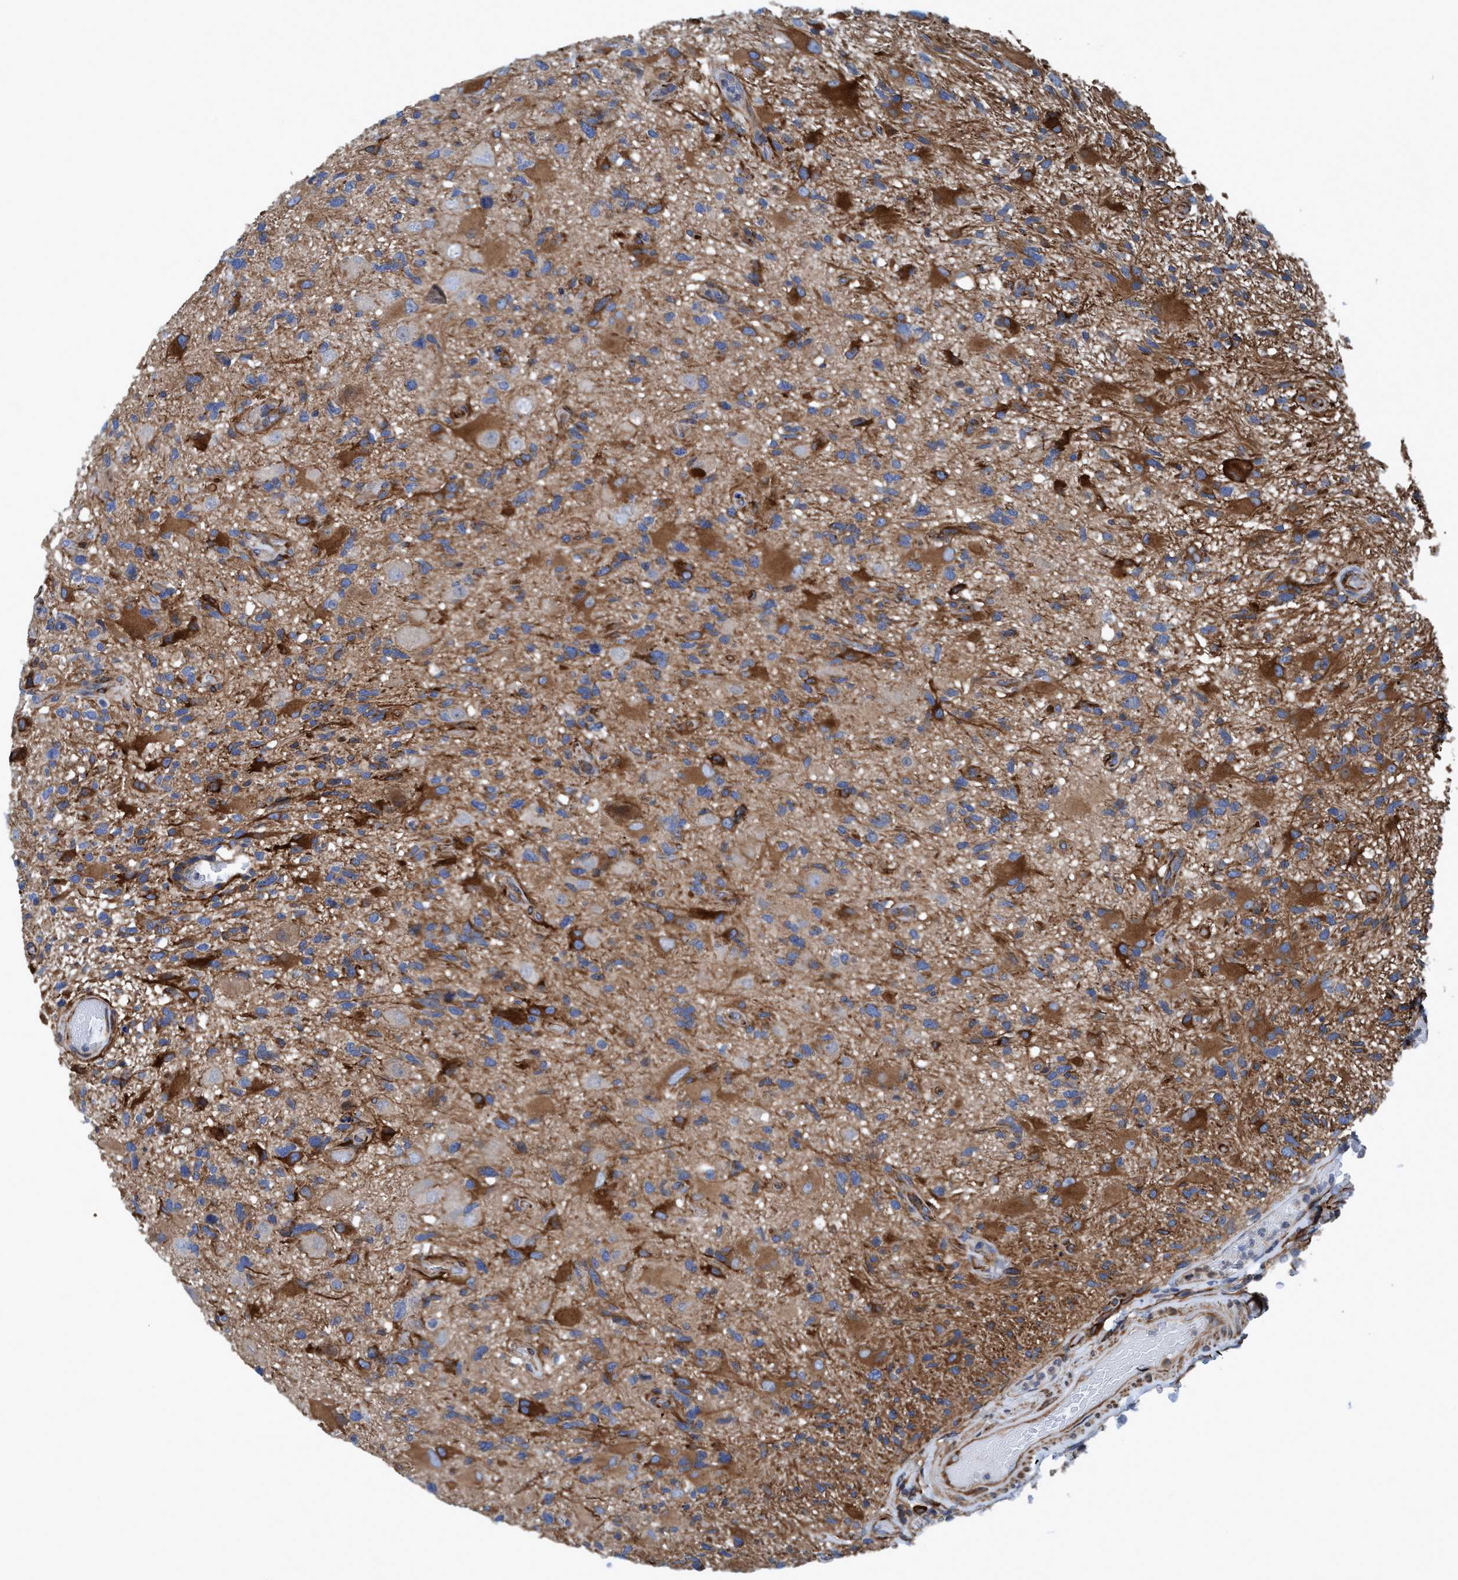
{"staining": {"intensity": "strong", "quantity": ">75%", "location": "cytoplasmic/membranous"}, "tissue": "glioma", "cell_type": "Tumor cells", "image_type": "cancer", "snomed": [{"axis": "morphology", "description": "Glioma, malignant, High grade"}, {"axis": "topography", "description": "Brain"}], "caption": "This micrograph displays immunohistochemistry staining of malignant glioma (high-grade), with high strong cytoplasmic/membranous positivity in approximately >75% of tumor cells.", "gene": "NMT1", "patient": {"sex": "male", "age": 33}}